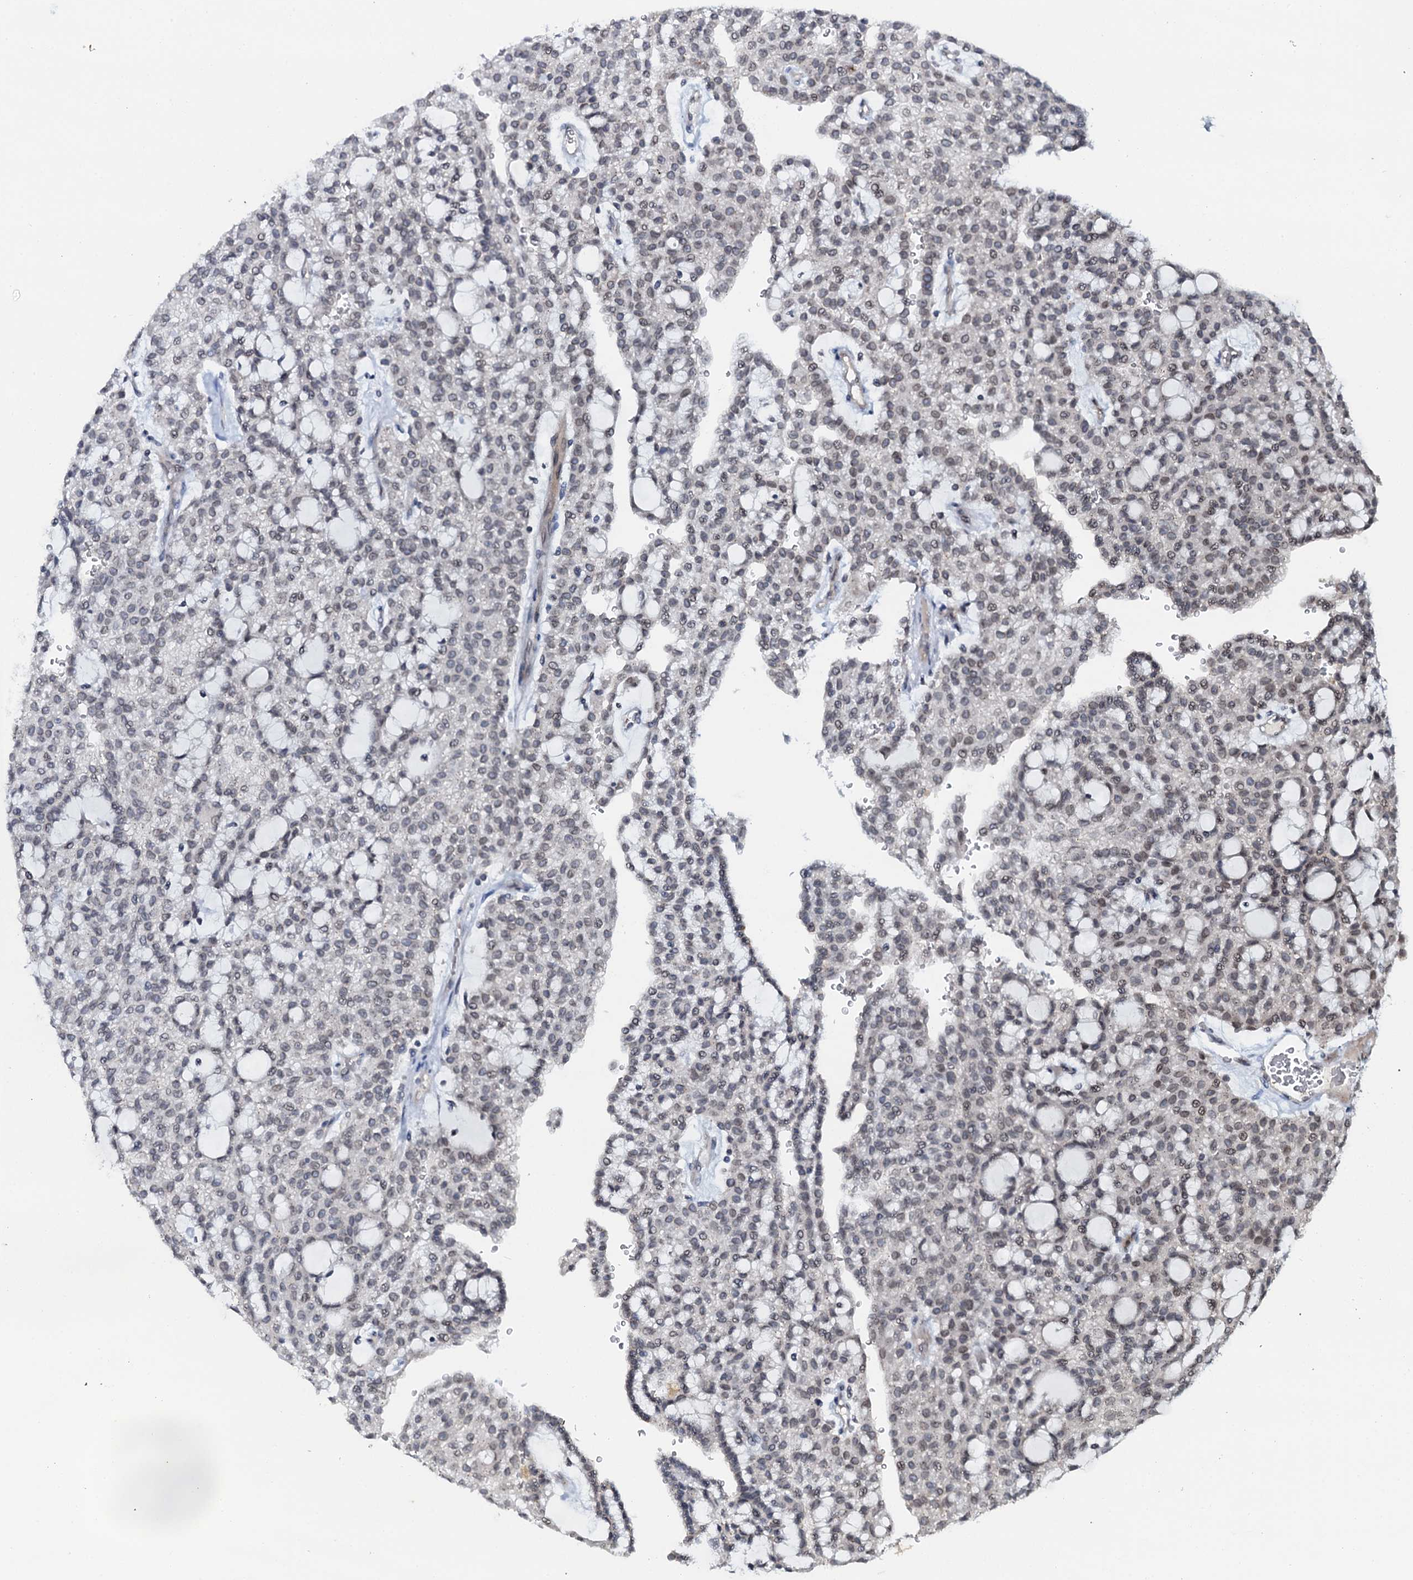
{"staining": {"intensity": "weak", "quantity": "<25%", "location": "nuclear"}, "tissue": "renal cancer", "cell_type": "Tumor cells", "image_type": "cancer", "snomed": [{"axis": "morphology", "description": "Adenocarcinoma, NOS"}, {"axis": "topography", "description": "Kidney"}], "caption": "Tumor cells are negative for protein expression in human renal adenocarcinoma. Brightfield microscopy of immunohistochemistry (IHC) stained with DAB (brown) and hematoxylin (blue), captured at high magnification.", "gene": "SNTA1", "patient": {"sex": "male", "age": 63}}